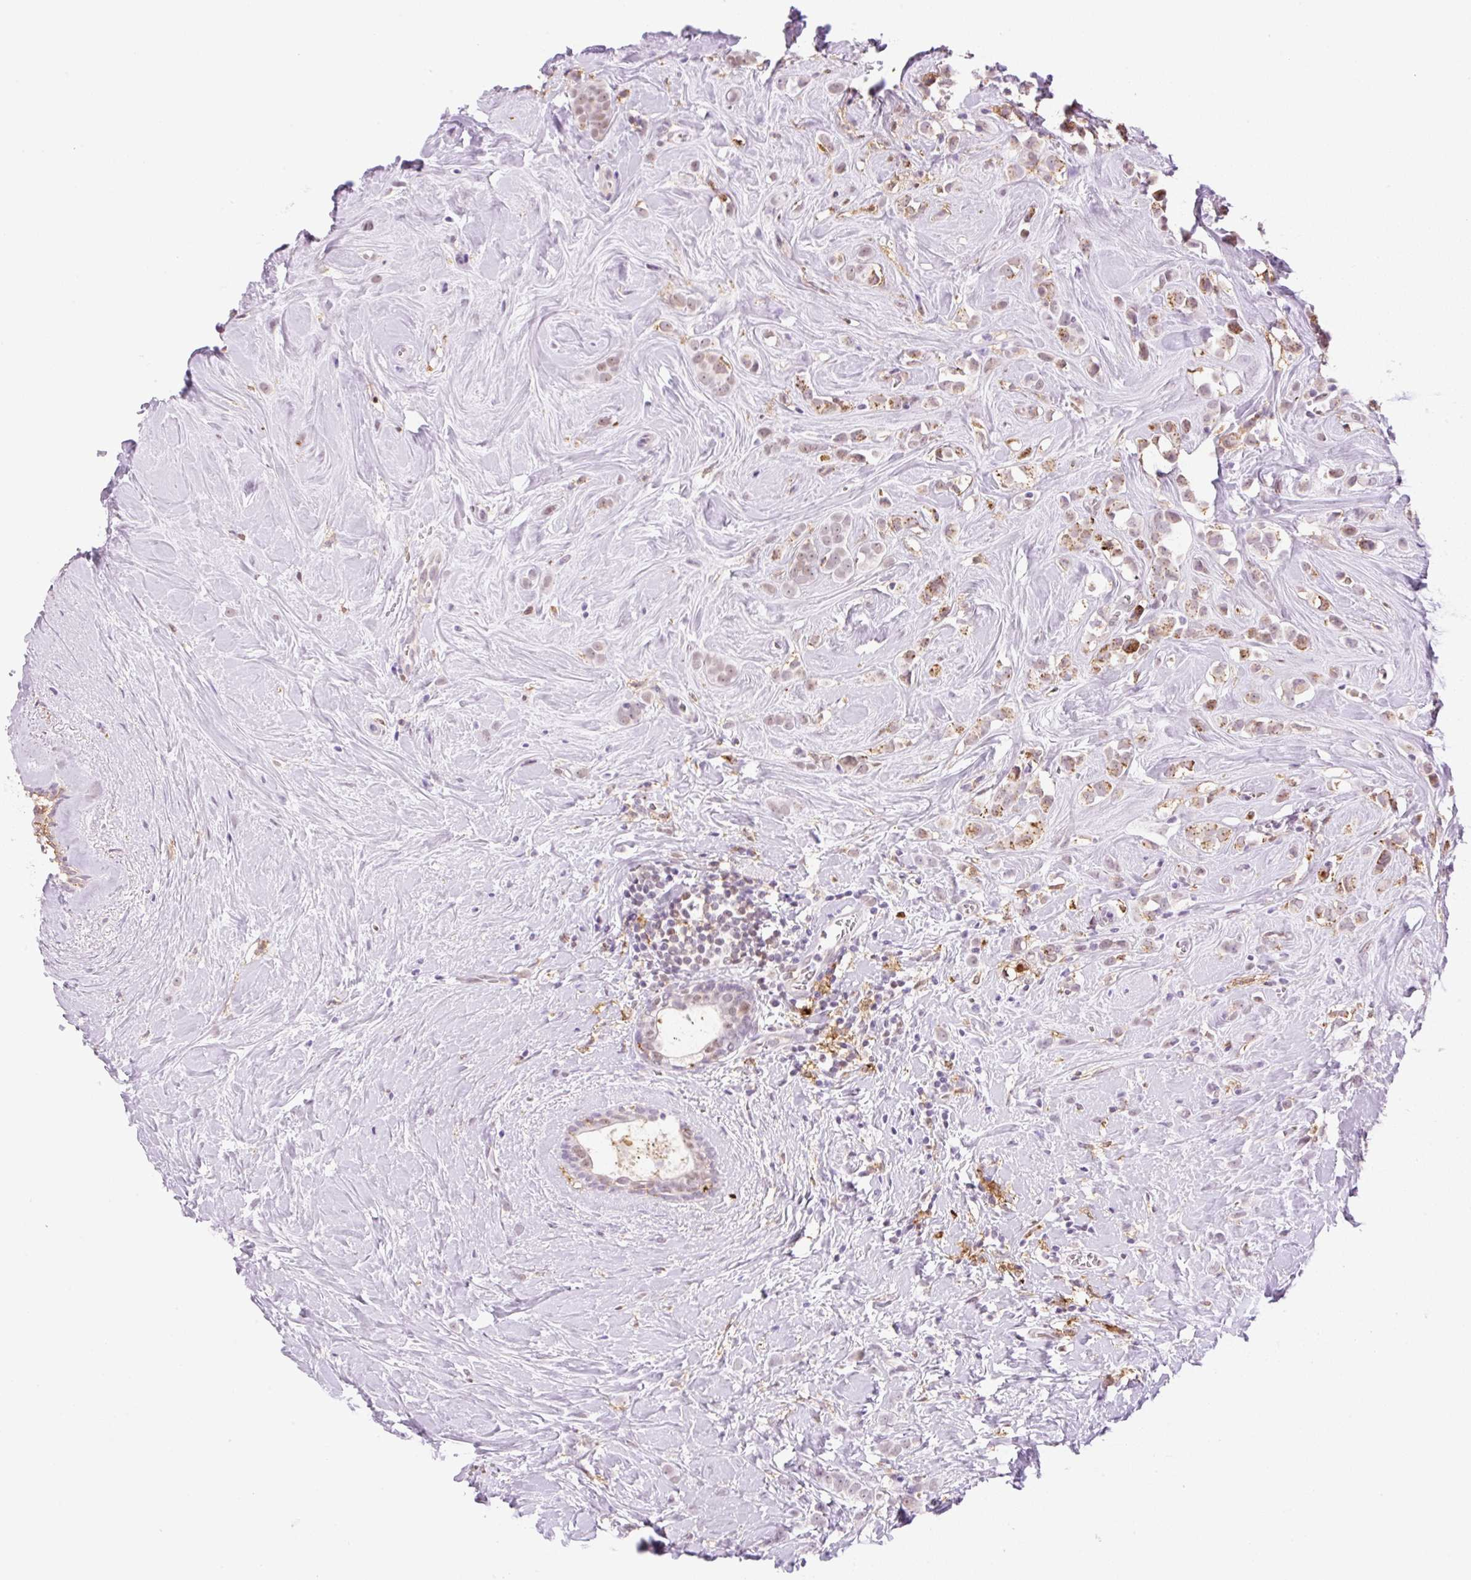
{"staining": {"intensity": "moderate", "quantity": ">75%", "location": "cytoplasmic/membranous,nuclear"}, "tissue": "breast cancer", "cell_type": "Tumor cells", "image_type": "cancer", "snomed": [{"axis": "morphology", "description": "Duct carcinoma"}, {"axis": "topography", "description": "Breast"}], "caption": "DAB (3,3'-diaminobenzidine) immunohistochemical staining of human breast cancer (infiltrating ductal carcinoma) displays moderate cytoplasmic/membranous and nuclear protein staining in about >75% of tumor cells. (Stains: DAB in brown, nuclei in blue, Microscopy: brightfield microscopy at high magnification).", "gene": "PALM3", "patient": {"sex": "female", "age": 80}}